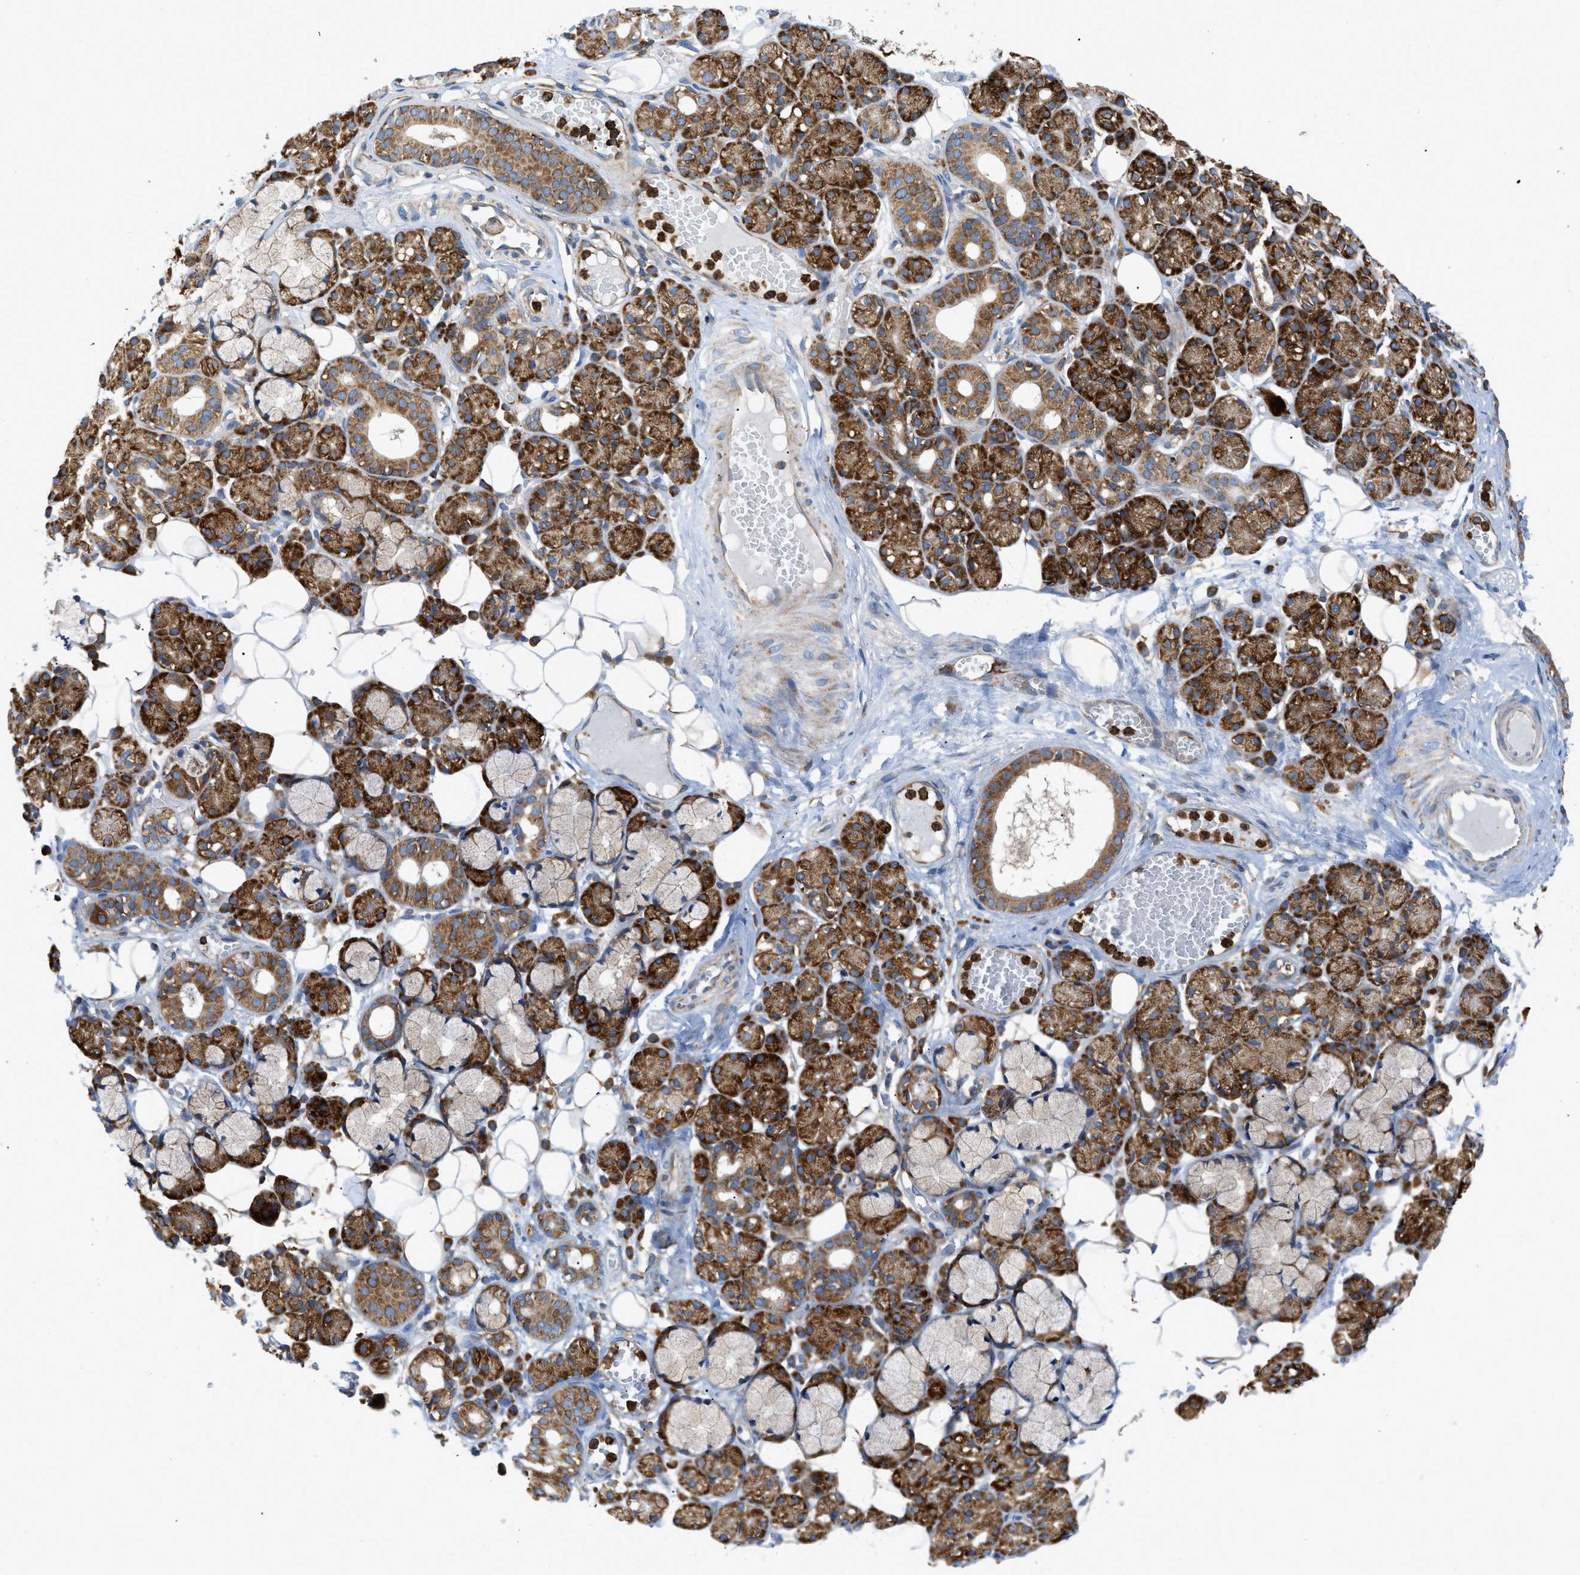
{"staining": {"intensity": "strong", "quantity": ">75%", "location": "cytoplasmic/membranous"}, "tissue": "salivary gland", "cell_type": "Glandular cells", "image_type": "normal", "snomed": [{"axis": "morphology", "description": "Normal tissue, NOS"}, {"axis": "topography", "description": "Salivary gland"}], "caption": "About >75% of glandular cells in unremarkable human salivary gland reveal strong cytoplasmic/membranous protein staining as visualized by brown immunohistochemical staining.", "gene": "GPAT4", "patient": {"sex": "male", "age": 63}}